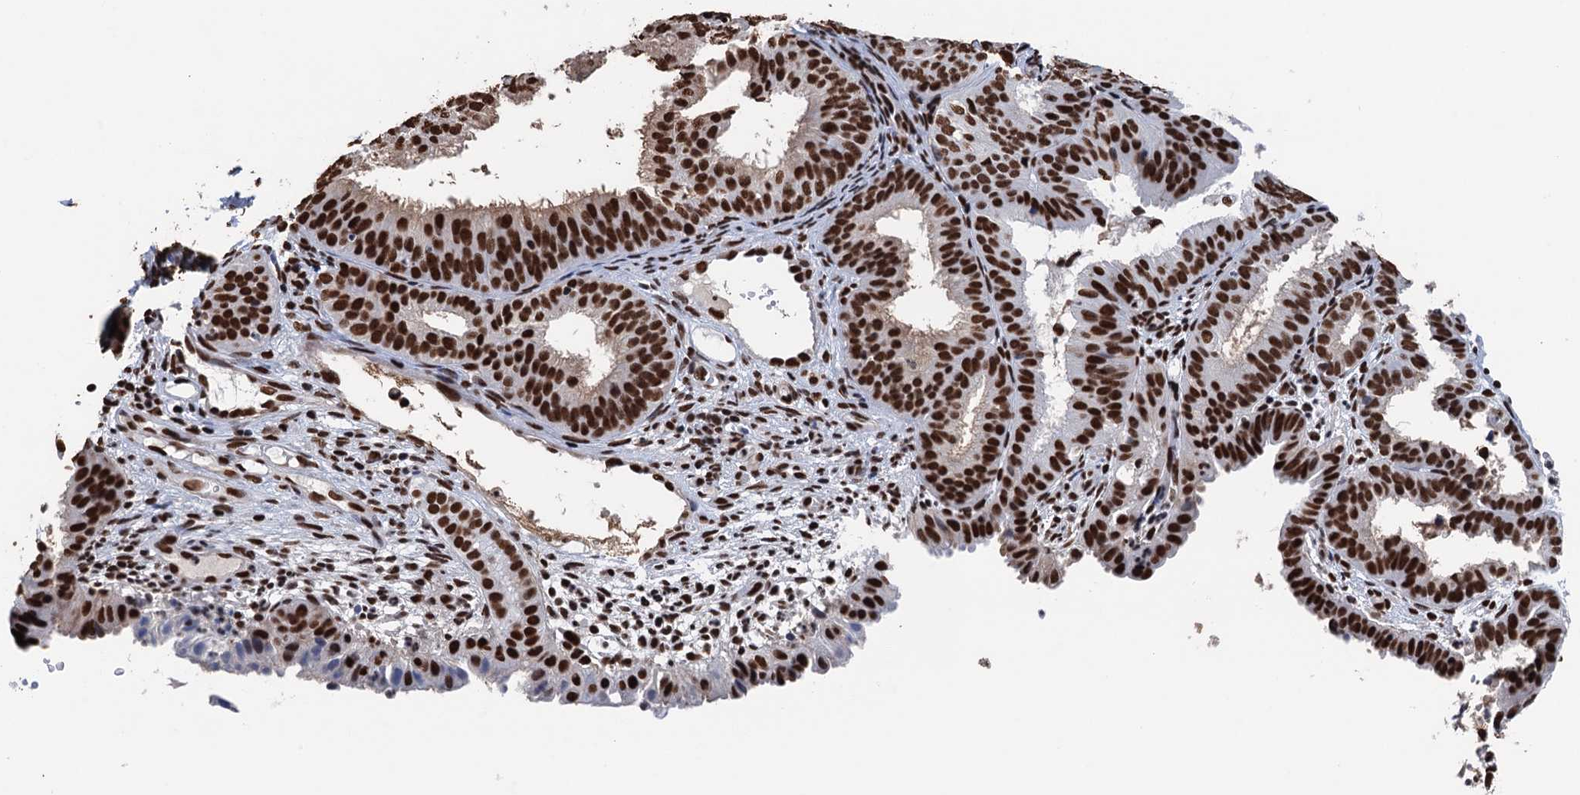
{"staining": {"intensity": "strong", "quantity": ">75%", "location": "nuclear"}, "tissue": "endometrial cancer", "cell_type": "Tumor cells", "image_type": "cancer", "snomed": [{"axis": "morphology", "description": "Adenocarcinoma, NOS"}, {"axis": "topography", "description": "Endometrium"}], "caption": "Endometrial adenocarcinoma stained for a protein (brown) reveals strong nuclear positive staining in about >75% of tumor cells.", "gene": "UBA2", "patient": {"sex": "female", "age": 51}}